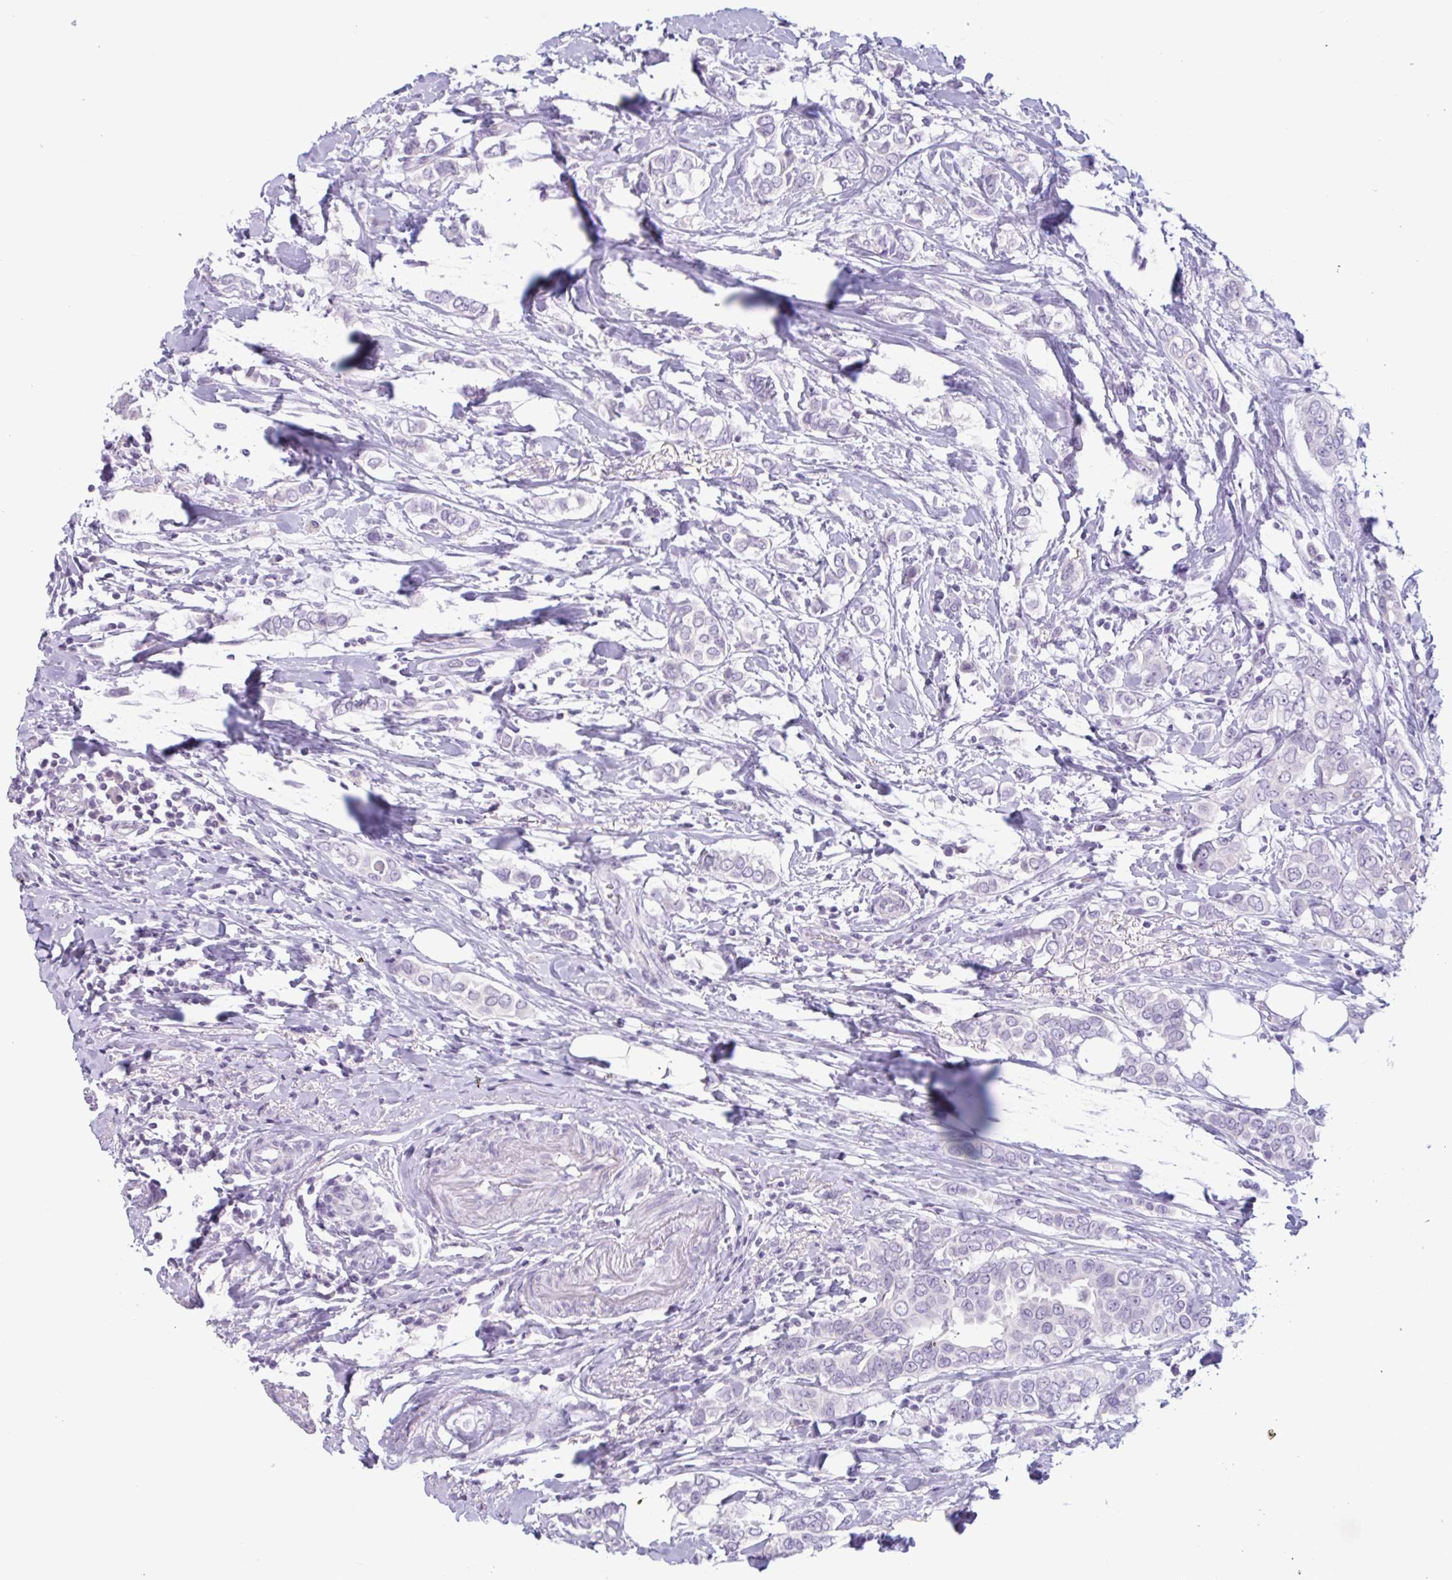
{"staining": {"intensity": "negative", "quantity": "none", "location": "none"}, "tissue": "breast cancer", "cell_type": "Tumor cells", "image_type": "cancer", "snomed": [{"axis": "morphology", "description": "Lobular carcinoma"}, {"axis": "topography", "description": "Breast"}], "caption": "This micrograph is of lobular carcinoma (breast) stained with immunohistochemistry to label a protein in brown with the nuclei are counter-stained blue. There is no positivity in tumor cells.", "gene": "CTSE", "patient": {"sex": "female", "age": 51}}